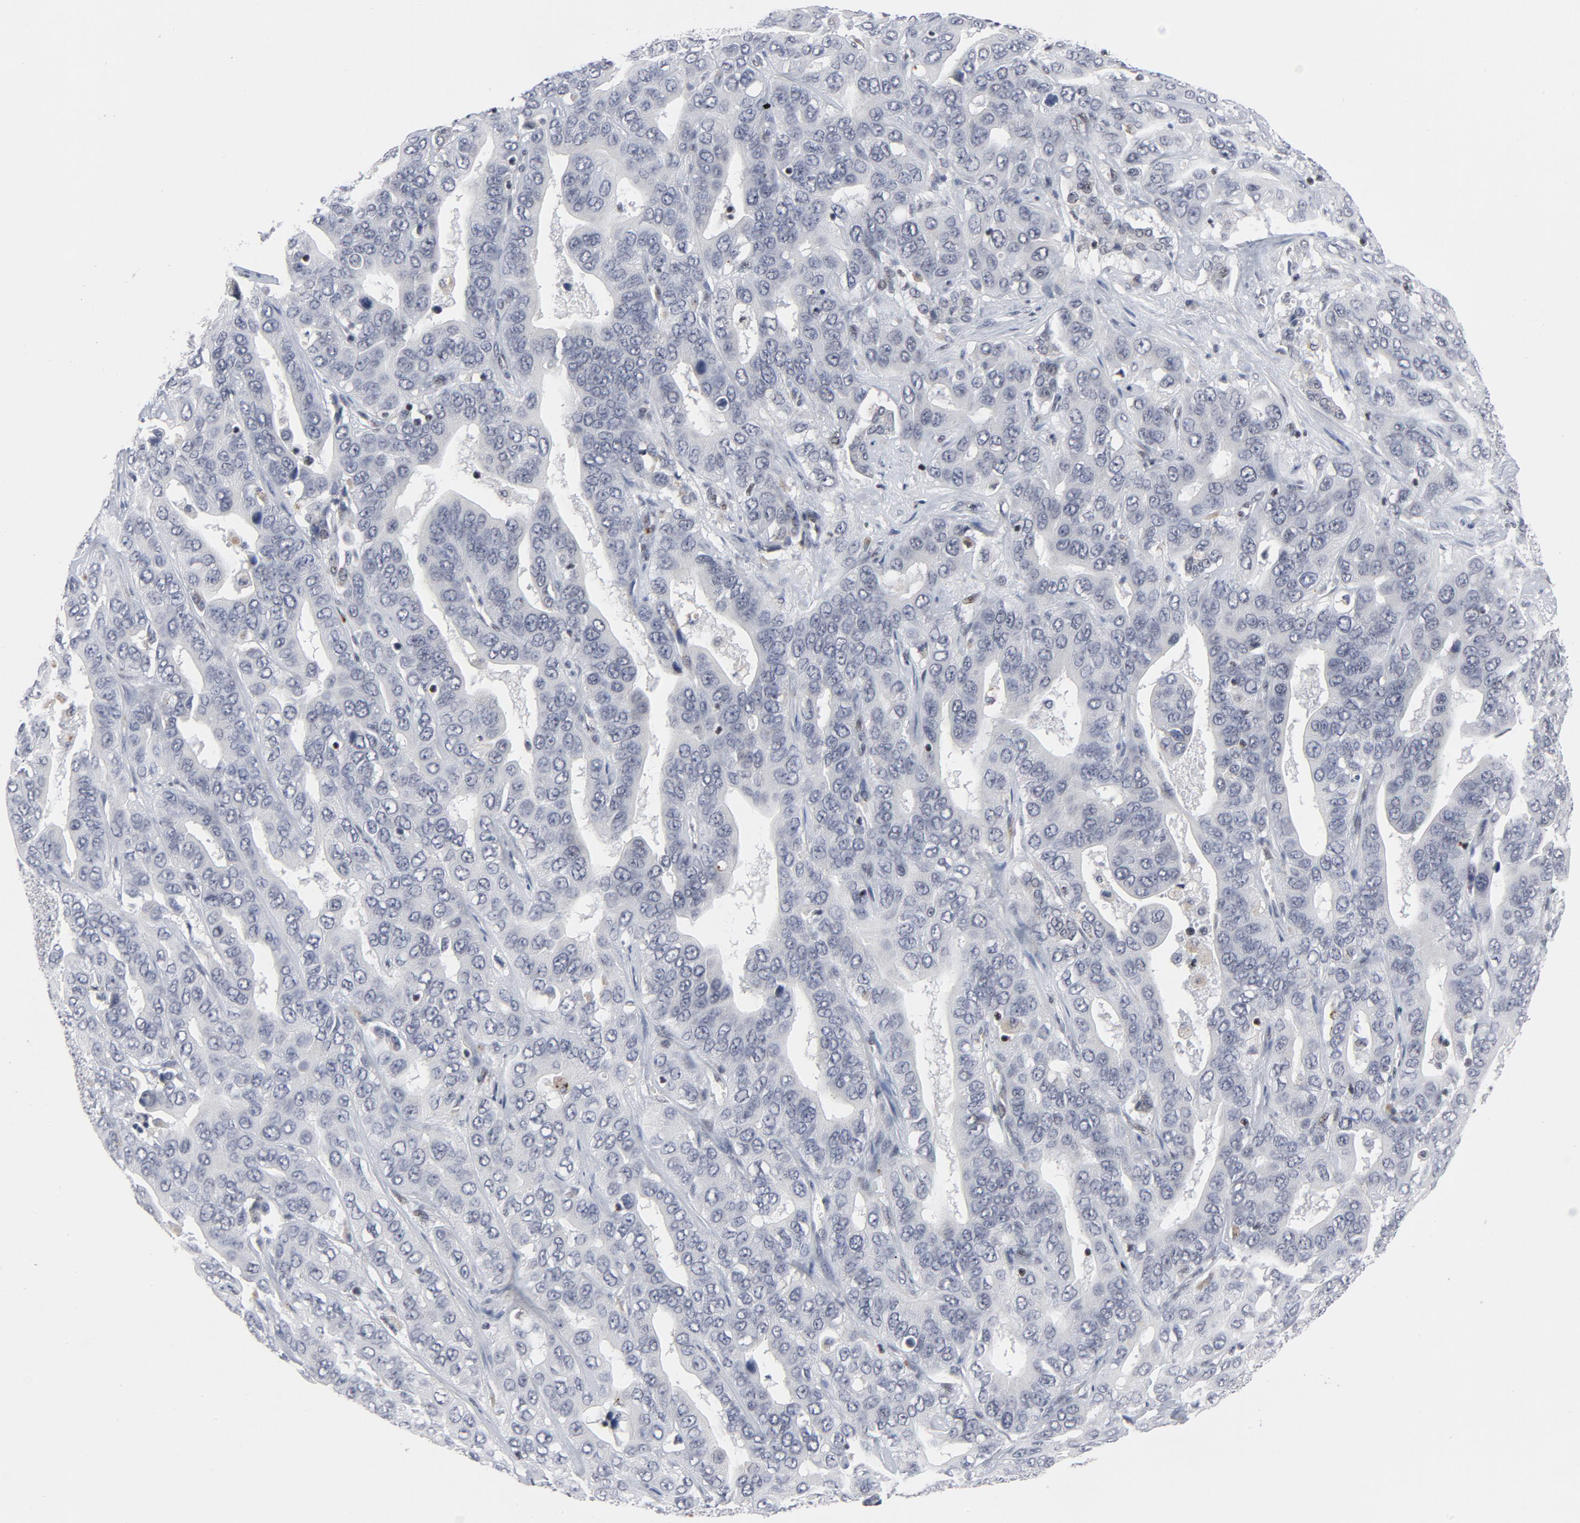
{"staining": {"intensity": "negative", "quantity": "none", "location": "none"}, "tissue": "liver cancer", "cell_type": "Tumor cells", "image_type": "cancer", "snomed": [{"axis": "morphology", "description": "Cholangiocarcinoma"}, {"axis": "topography", "description": "Liver"}], "caption": "The immunohistochemistry (IHC) photomicrograph has no significant staining in tumor cells of liver cancer tissue. Brightfield microscopy of immunohistochemistry stained with DAB (3,3'-diaminobenzidine) (brown) and hematoxylin (blue), captured at high magnification.", "gene": "GABPA", "patient": {"sex": "female", "age": 52}}